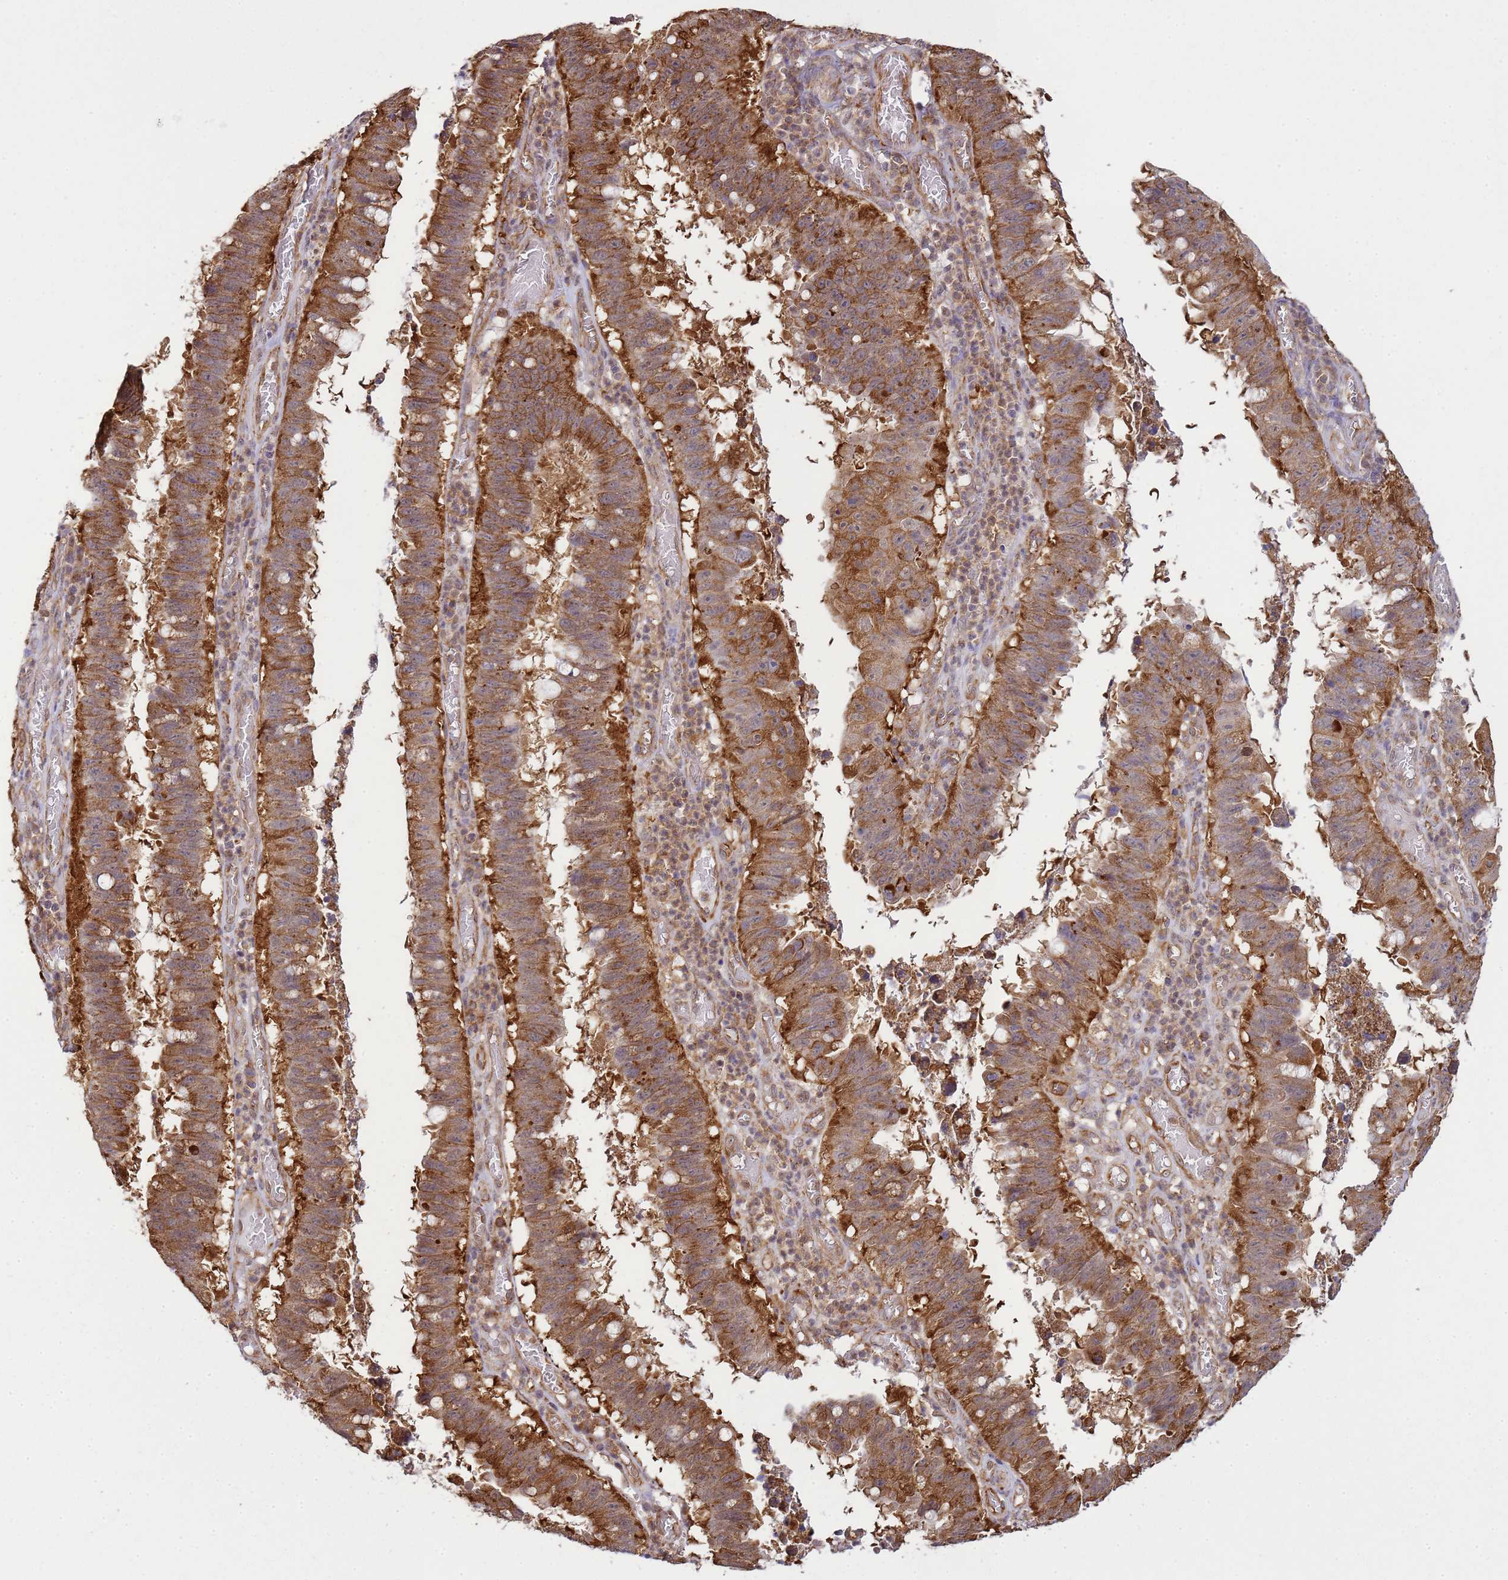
{"staining": {"intensity": "moderate", "quantity": ">75%", "location": "cytoplasmic/membranous"}, "tissue": "stomach cancer", "cell_type": "Tumor cells", "image_type": "cancer", "snomed": [{"axis": "morphology", "description": "Adenocarcinoma, NOS"}, {"axis": "topography", "description": "Stomach"}], "caption": "About >75% of tumor cells in human stomach adenocarcinoma demonstrate moderate cytoplasmic/membranous protein expression as visualized by brown immunohistochemical staining.", "gene": "GABRE", "patient": {"sex": "male", "age": 59}}